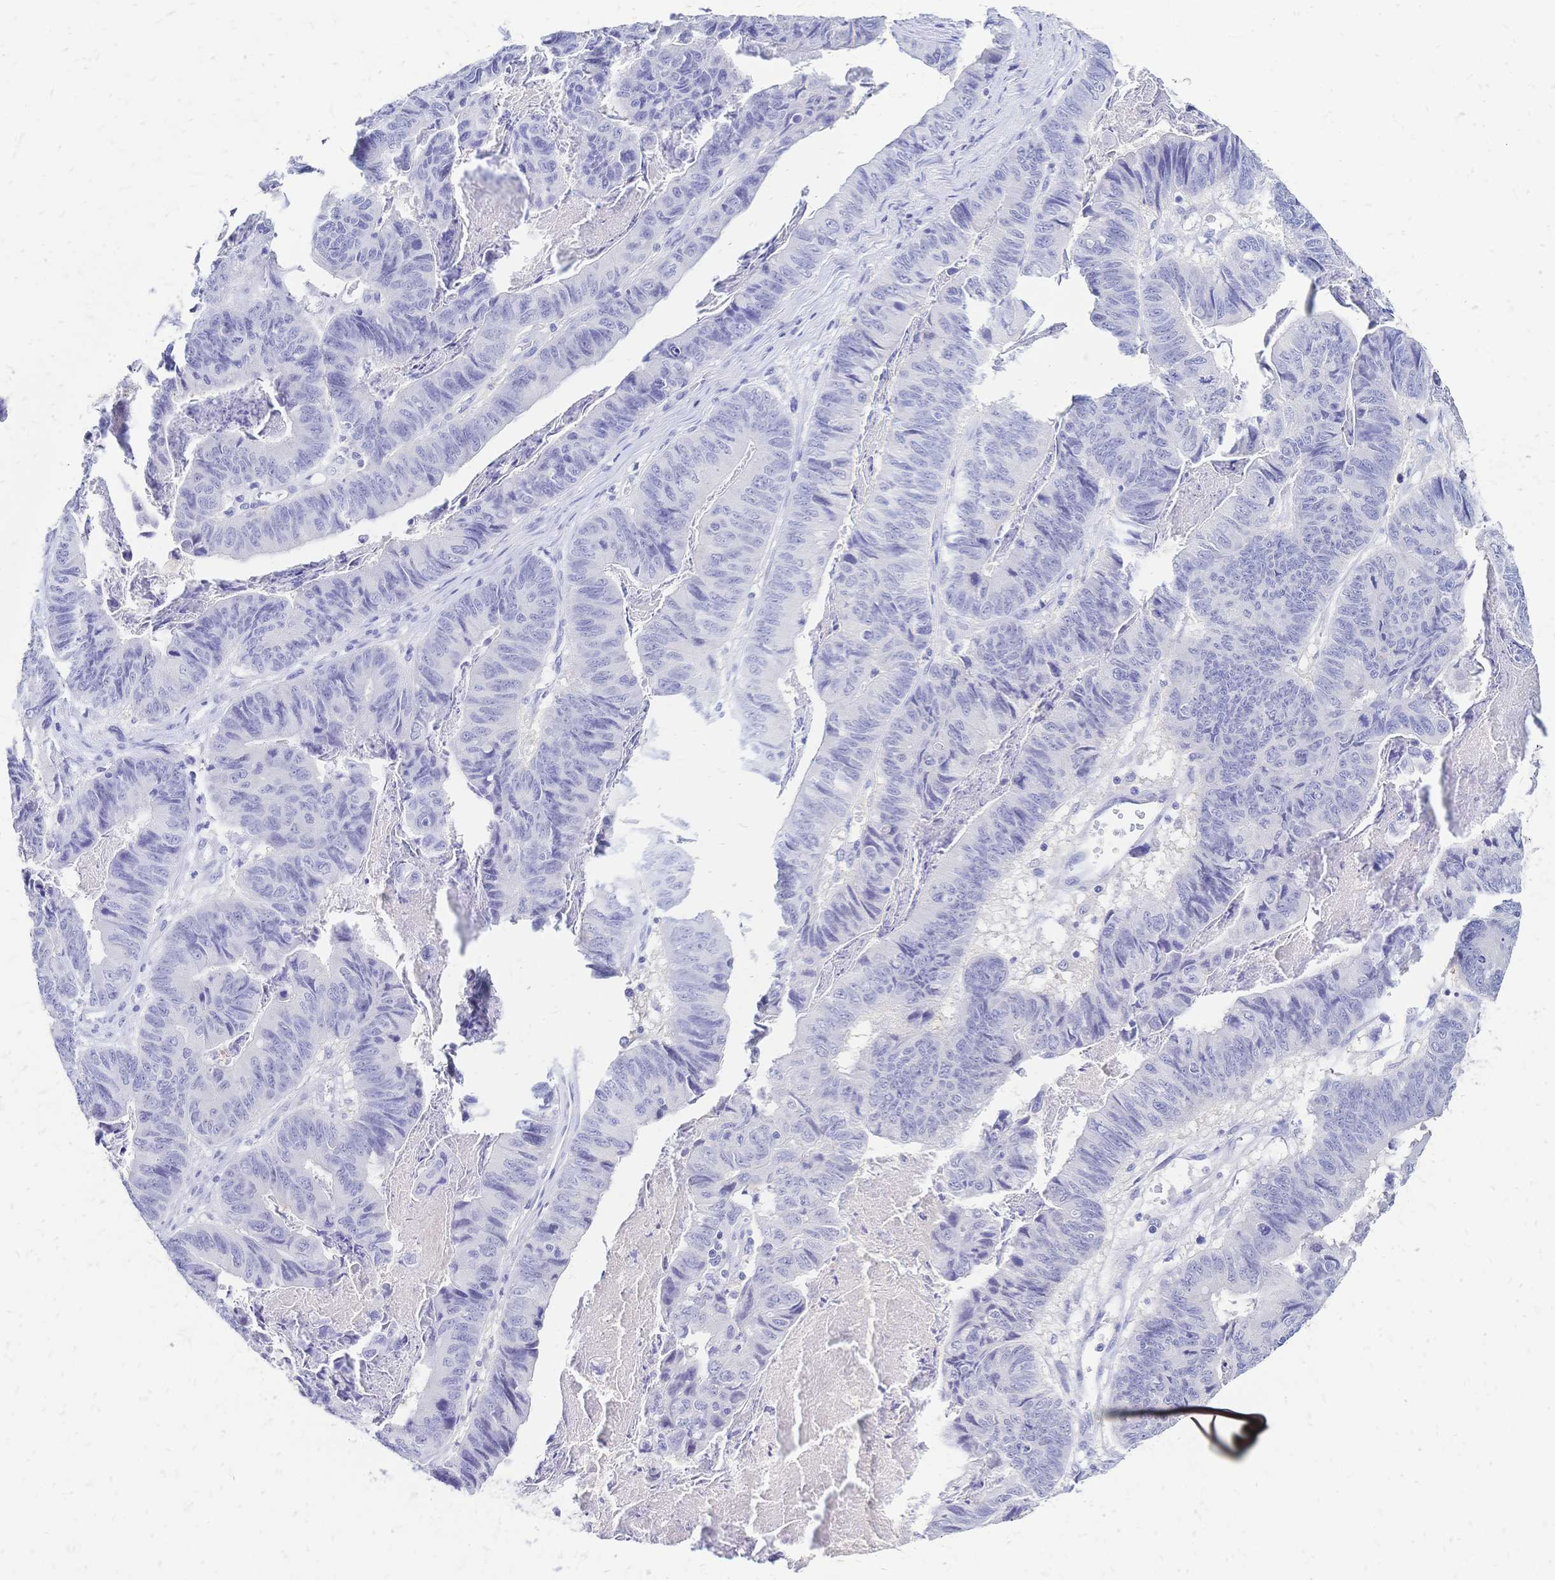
{"staining": {"intensity": "negative", "quantity": "none", "location": "none"}, "tissue": "stomach cancer", "cell_type": "Tumor cells", "image_type": "cancer", "snomed": [{"axis": "morphology", "description": "Adenocarcinoma, NOS"}, {"axis": "topography", "description": "Stomach, lower"}], "caption": "Tumor cells are negative for brown protein staining in adenocarcinoma (stomach).", "gene": "FA2H", "patient": {"sex": "male", "age": 77}}